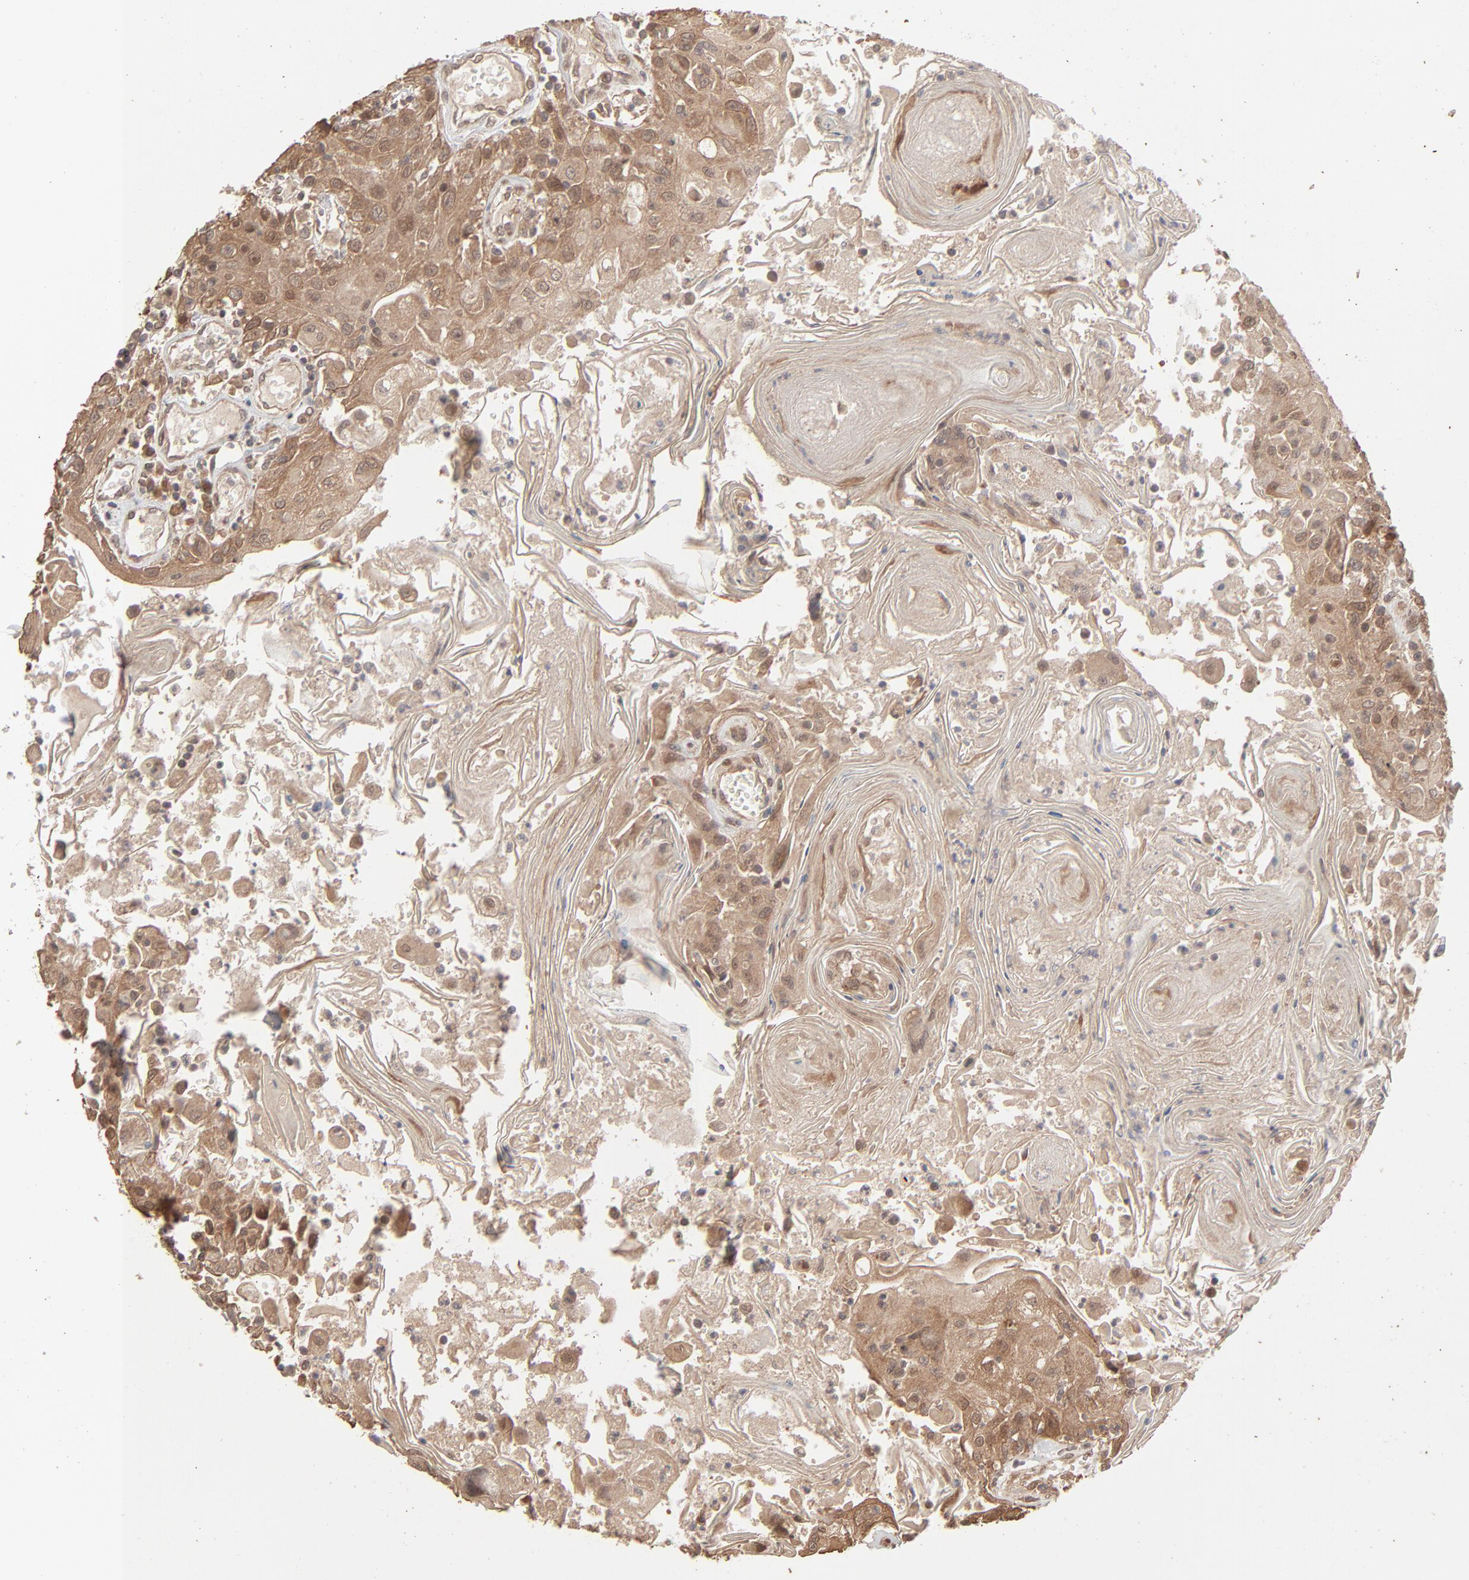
{"staining": {"intensity": "moderate", "quantity": ">75%", "location": "cytoplasmic/membranous,nuclear"}, "tissue": "head and neck cancer", "cell_type": "Tumor cells", "image_type": "cancer", "snomed": [{"axis": "morphology", "description": "Squamous cell carcinoma, NOS"}, {"axis": "topography", "description": "Oral tissue"}, {"axis": "topography", "description": "Head-Neck"}], "caption": "Immunohistochemistry (IHC) image of neoplastic tissue: human head and neck squamous cell carcinoma stained using IHC reveals medium levels of moderate protein expression localized specifically in the cytoplasmic/membranous and nuclear of tumor cells, appearing as a cytoplasmic/membranous and nuclear brown color.", "gene": "SCFD1", "patient": {"sex": "female", "age": 76}}